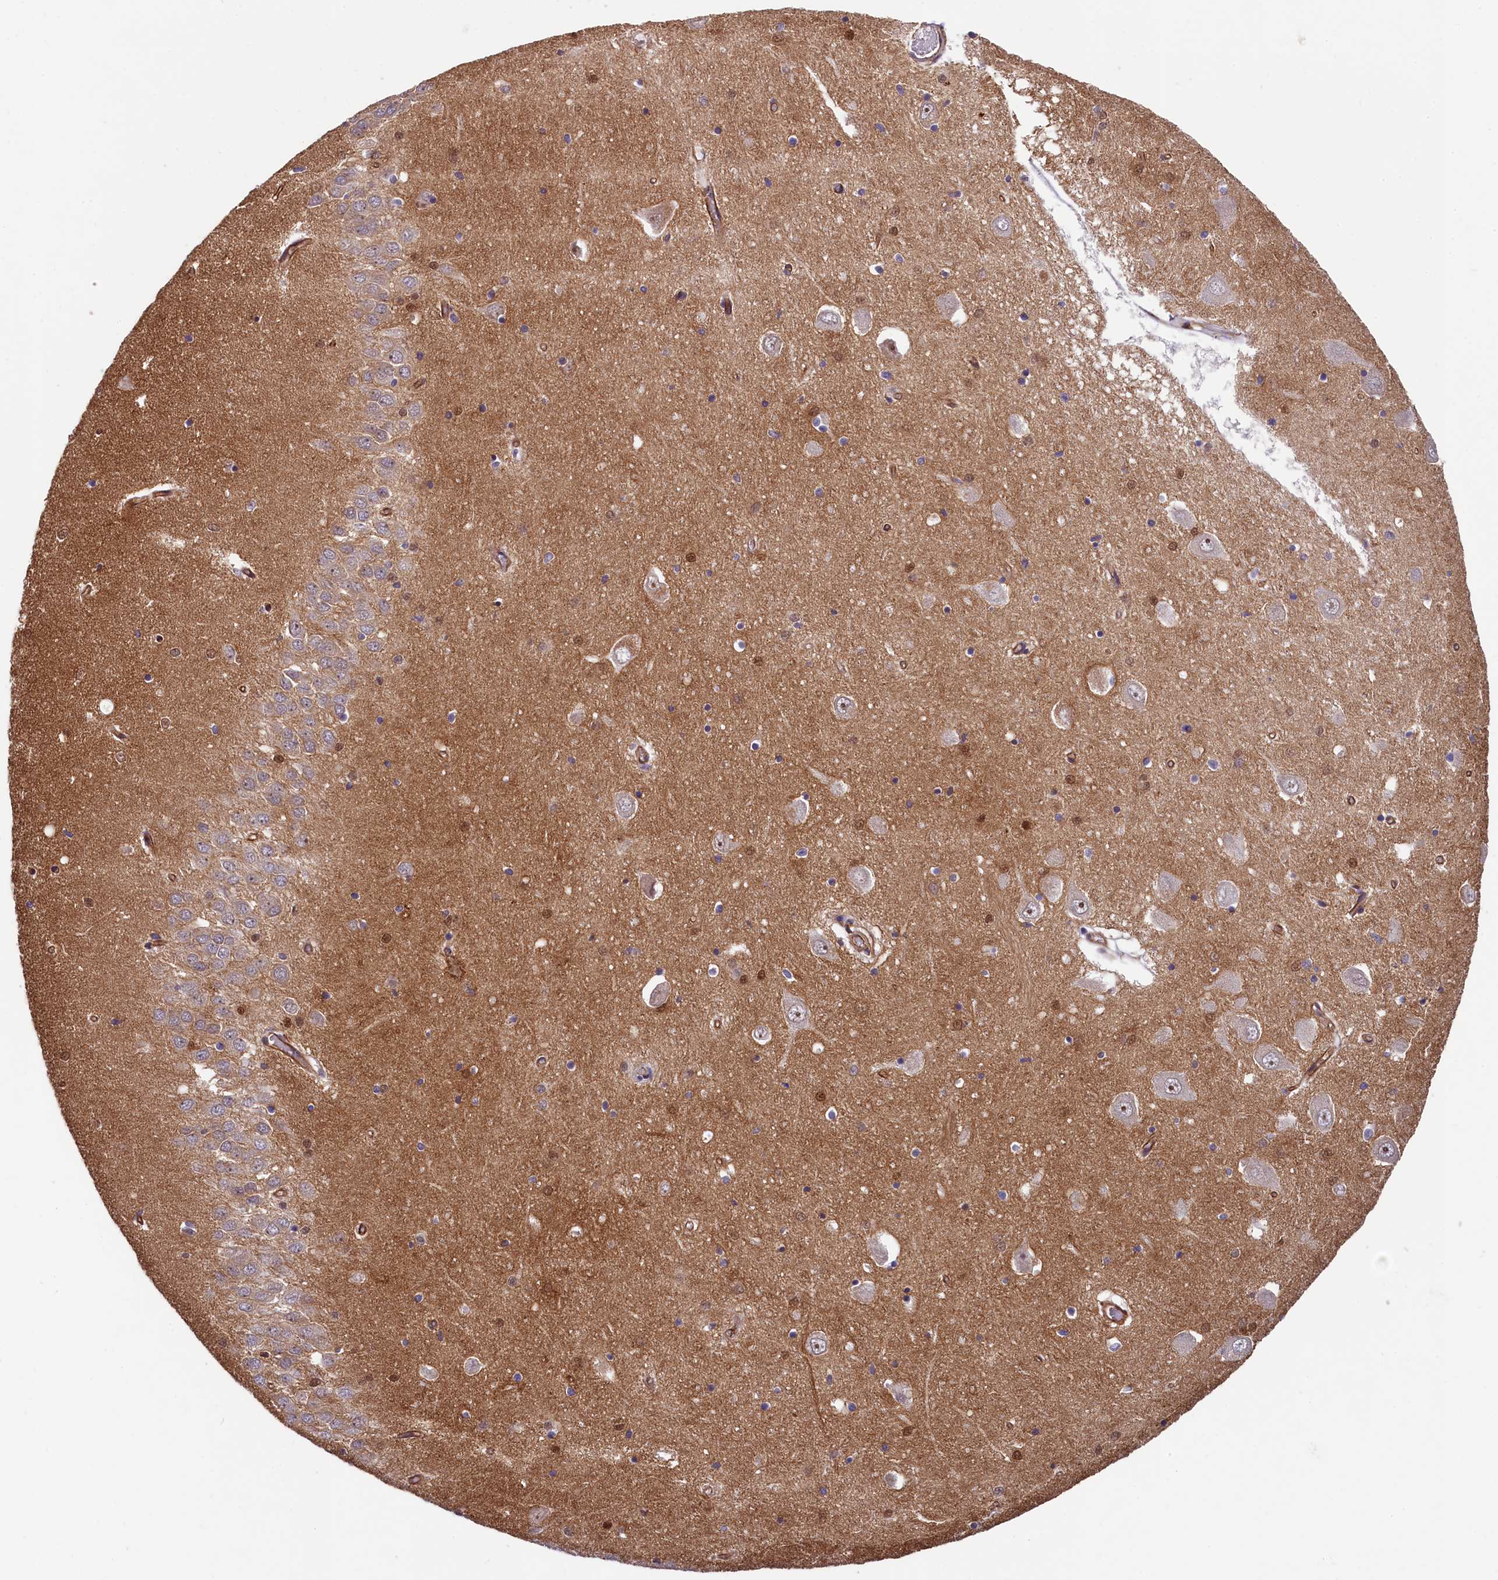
{"staining": {"intensity": "weak", "quantity": "25%-75%", "location": "cytoplasmic/membranous,nuclear"}, "tissue": "hippocampus", "cell_type": "Glial cells", "image_type": "normal", "snomed": [{"axis": "morphology", "description": "Normal tissue, NOS"}, {"axis": "topography", "description": "Hippocampus"}], "caption": "Hippocampus stained with a brown dye reveals weak cytoplasmic/membranous,nuclear positive staining in approximately 25%-75% of glial cells.", "gene": "ARL14EP", "patient": {"sex": "male", "age": 70}}